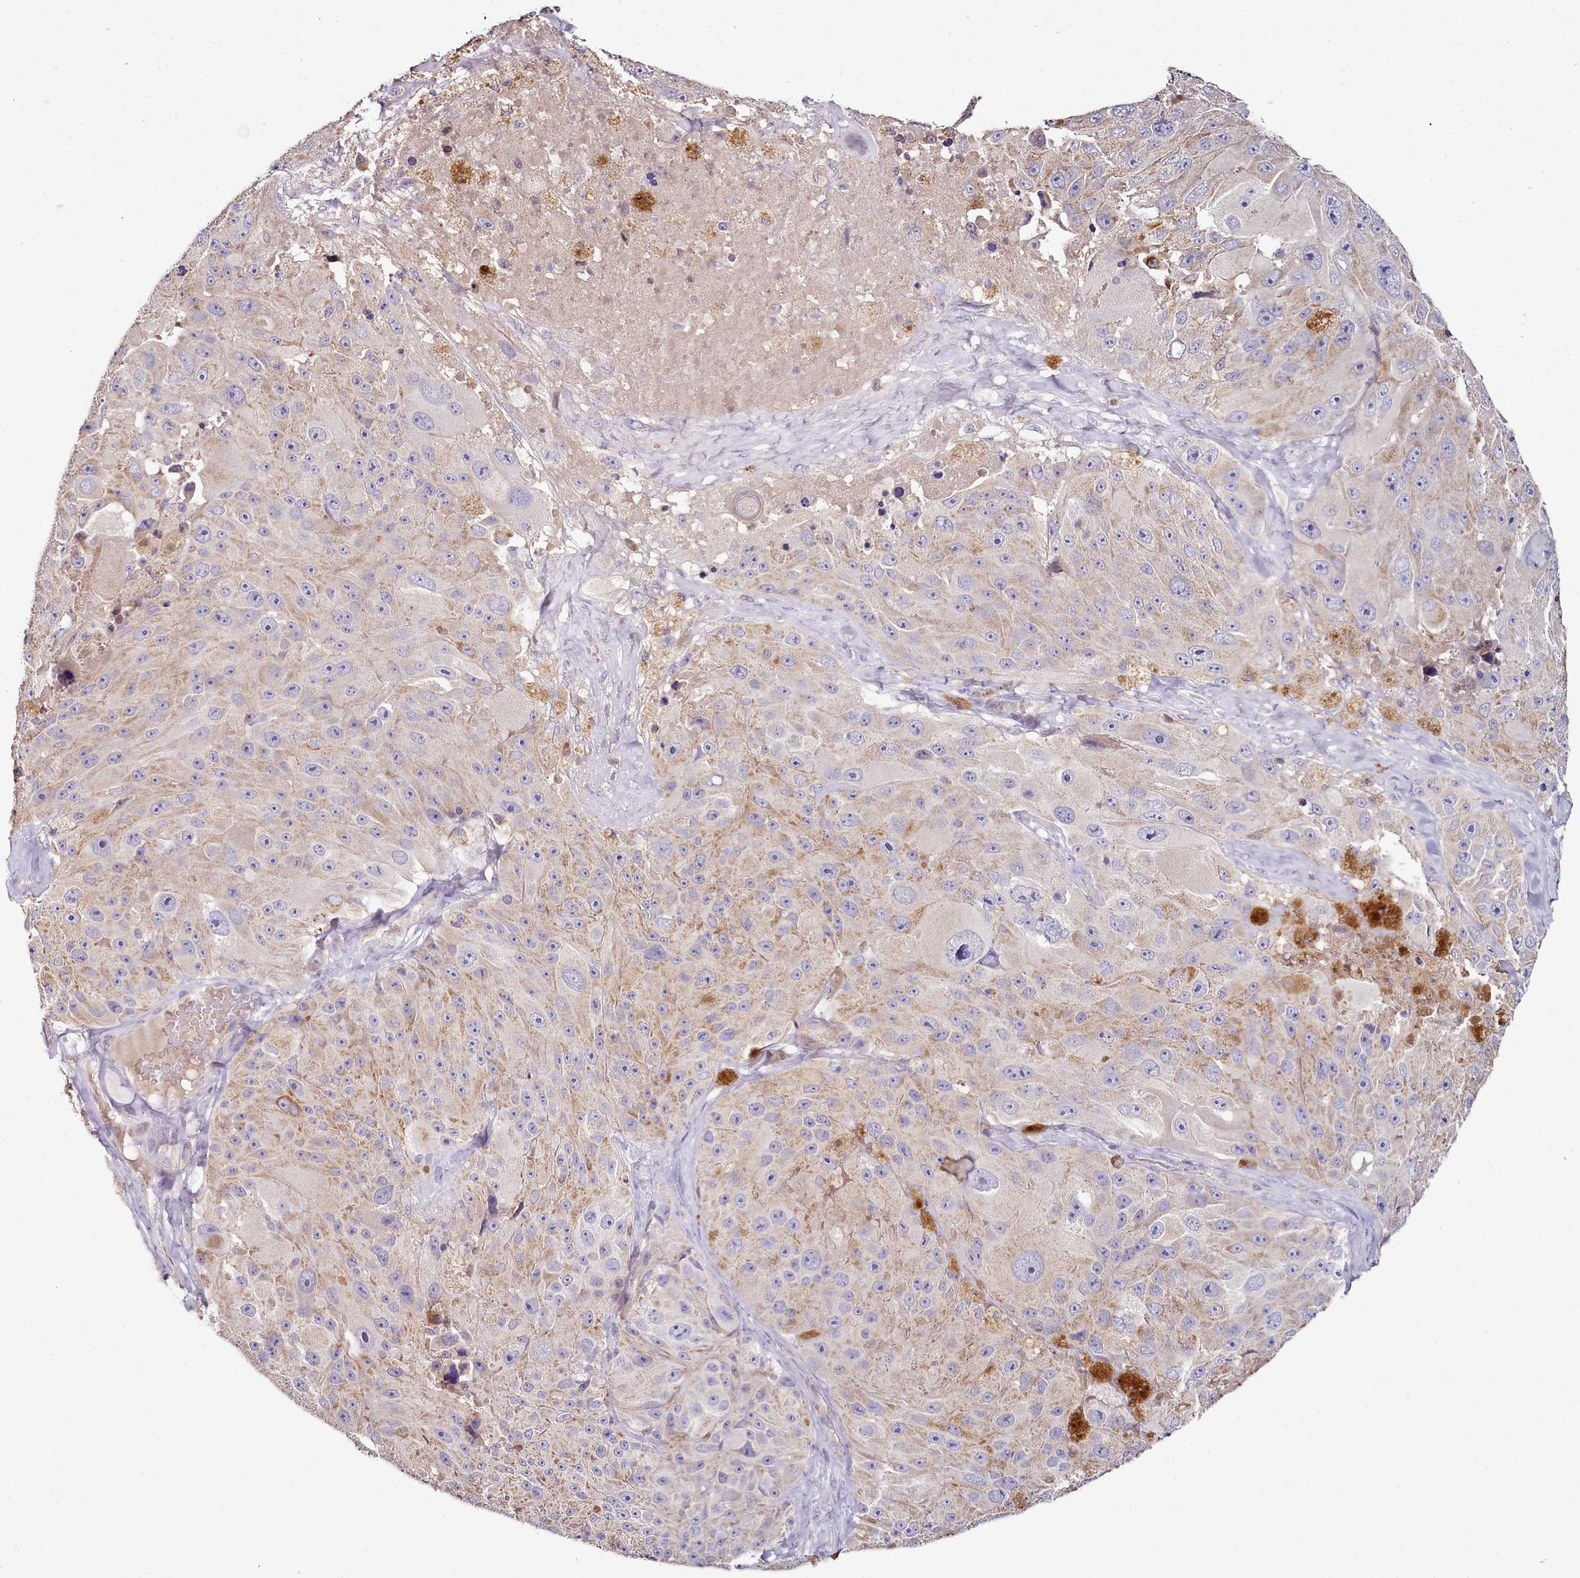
{"staining": {"intensity": "negative", "quantity": "none", "location": "none"}, "tissue": "melanoma", "cell_type": "Tumor cells", "image_type": "cancer", "snomed": [{"axis": "morphology", "description": "Malignant melanoma, Metastatic site"}, {"axis": "topography", "description": "Lymph node"}], "caption": "IHC photomicrograph of malignant melanoma (metastatic site) stained for a protein (brown), which demonstrates no staining in tumor cells.", "gene": "ACSS1", "patient": {"sex": "male", "age": 62}}